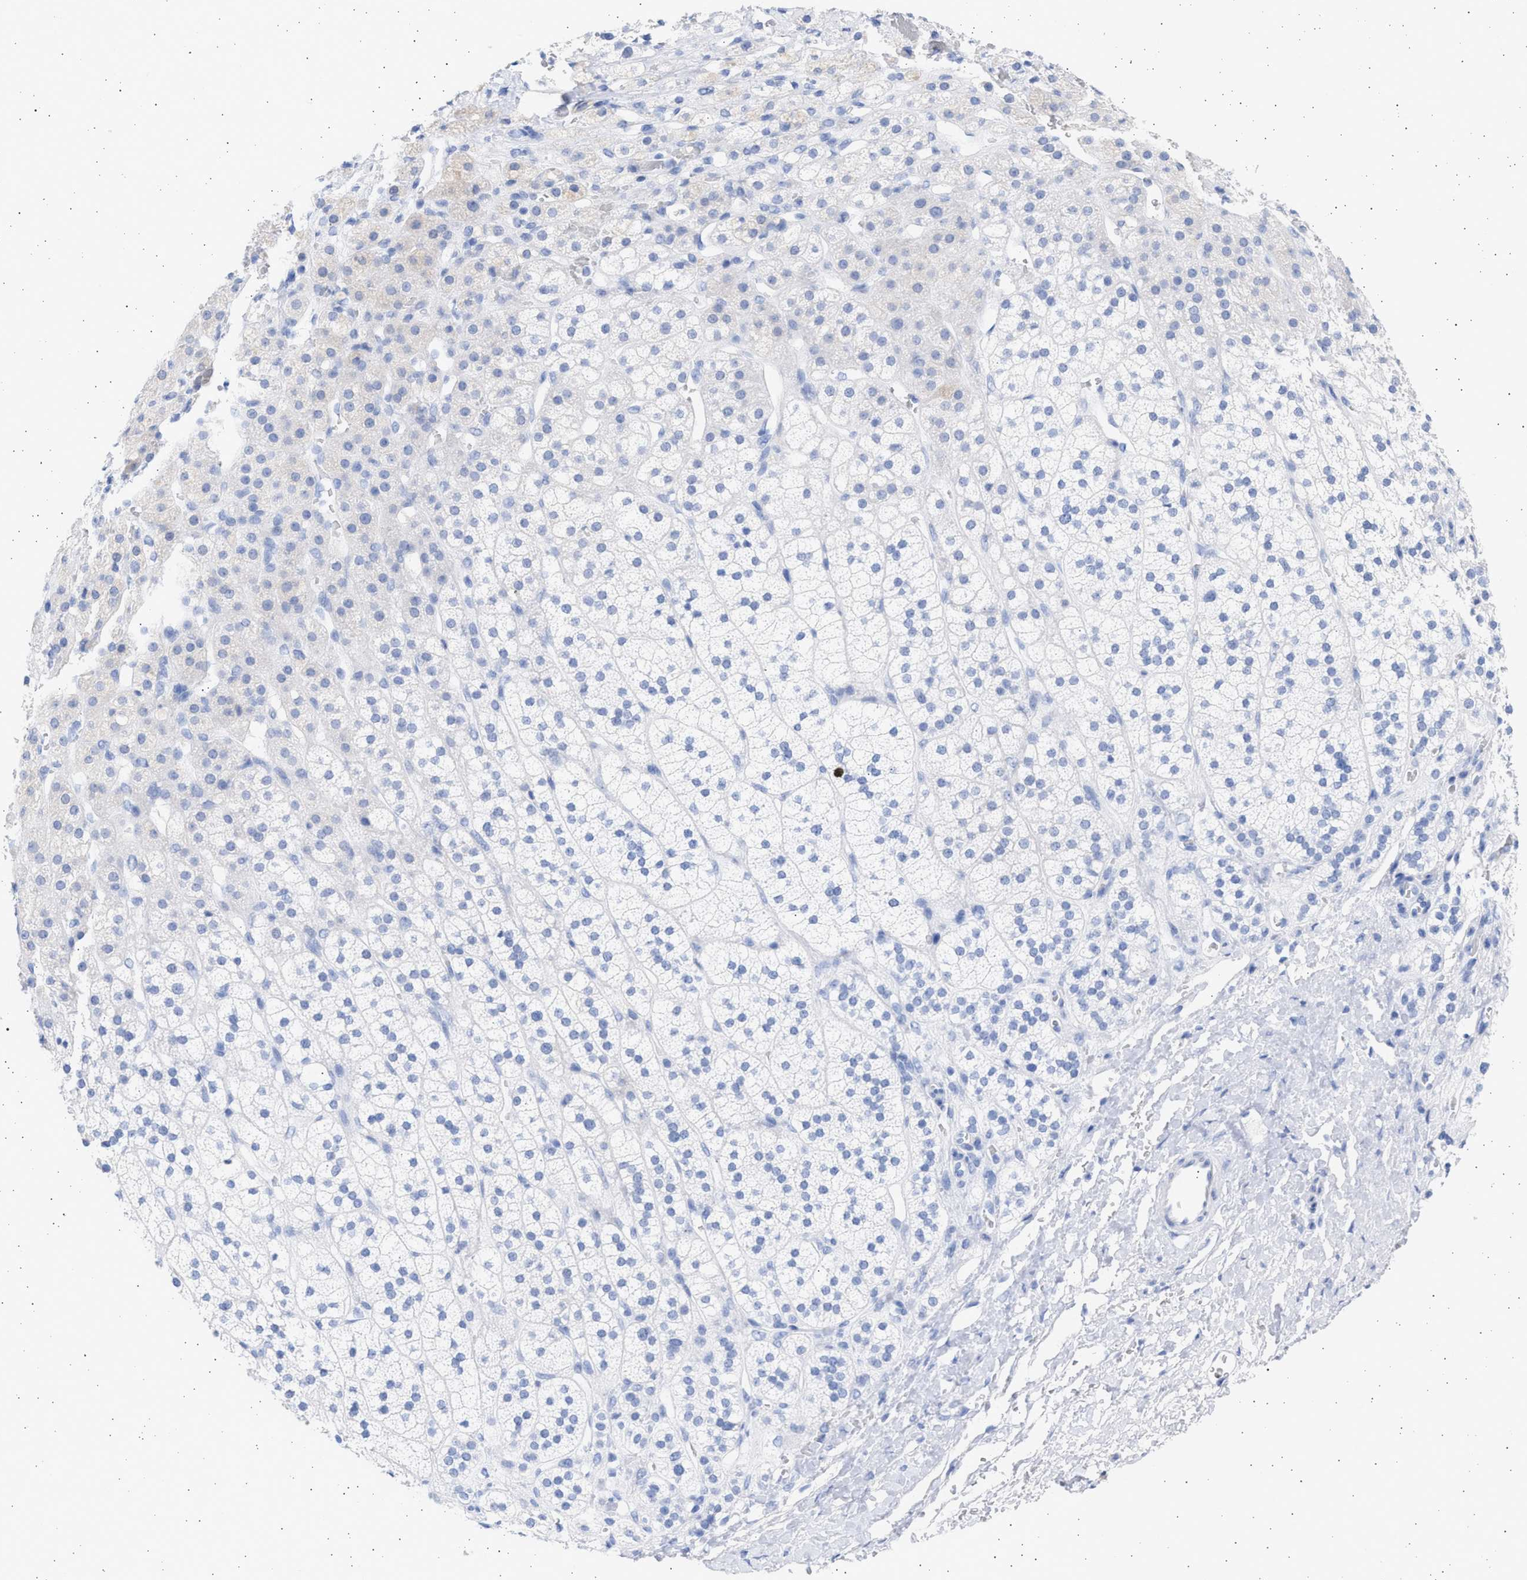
{"staining": {"intensity": "negative", "quantity": "none", "location": "none"}, "tissue": "adrenal gland", "cell_type": "Glandular cells", "image_type": "normal", "snomed": [{"axis": "morphology", "description": "Normal tissue, NOS"}, {"axis": "topography", "description": "Adrenal gland"}], "caption": "This is an IHC micrograph of normal adrenal gland. There is no staining in glandular cells.", "gene": "ALDOC", "patient": {"sex": "male", "age": 56}}